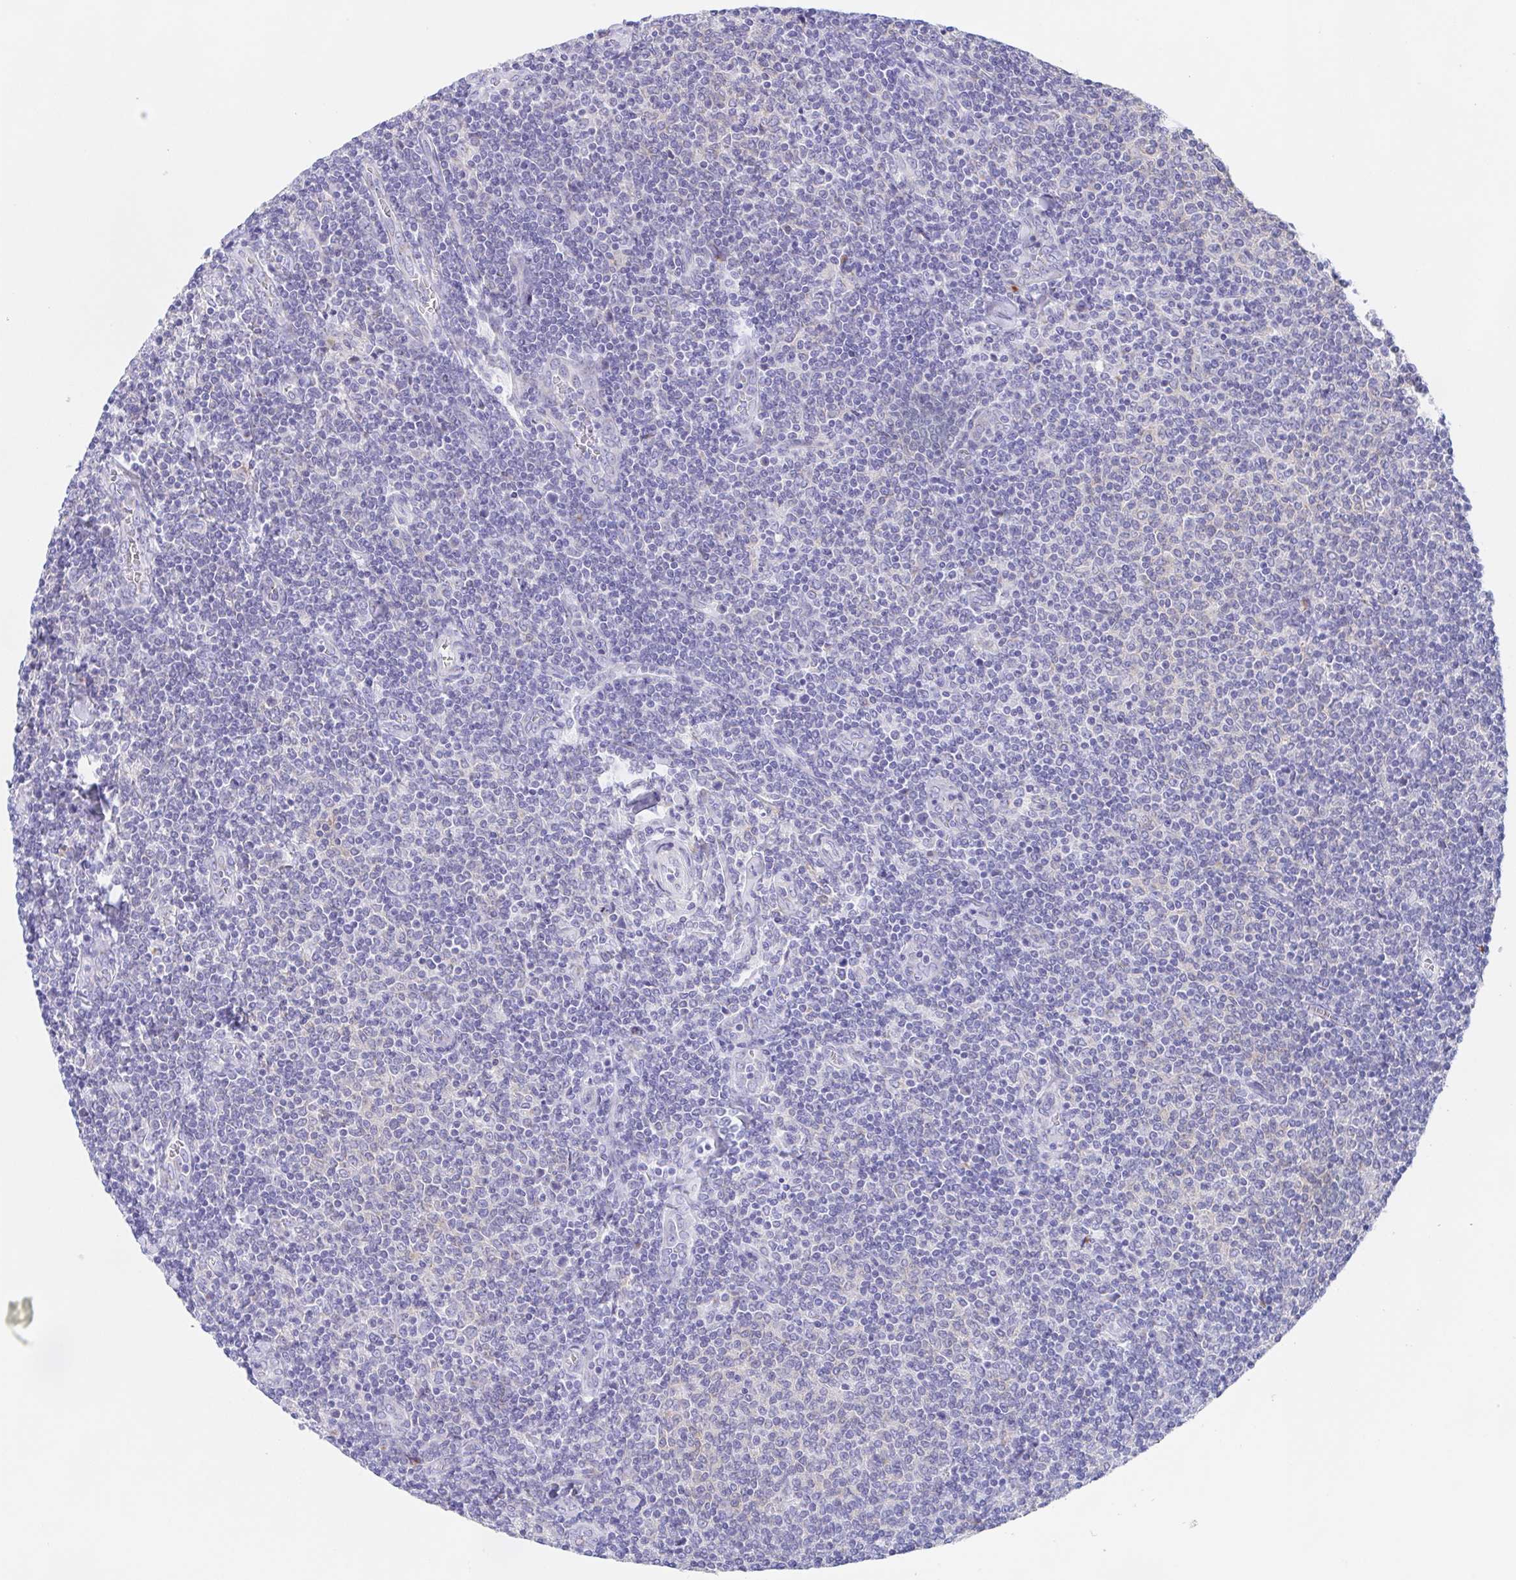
{"staining": {"intensity": "negative", "quantity": "none", "location": "none"}, "tissue": "lymphoma", "cell_type": "Tumor cells", "image_type": "cancer", "snomed": [{"axis": "morphology", "description": "Malignant lymphoma, non-Hodgkin's type, Low grade"}, {"axis": "topography", "description": "Lymph node"}], "caption": "This photomicrograph is of lymphoma stained with IHC to label a protein in brown with the nuclei are counter-stained blue. There is no positivity in tumor cells.", "gene": "SCG3", "patient": {"sex": "male", "age": 52}}